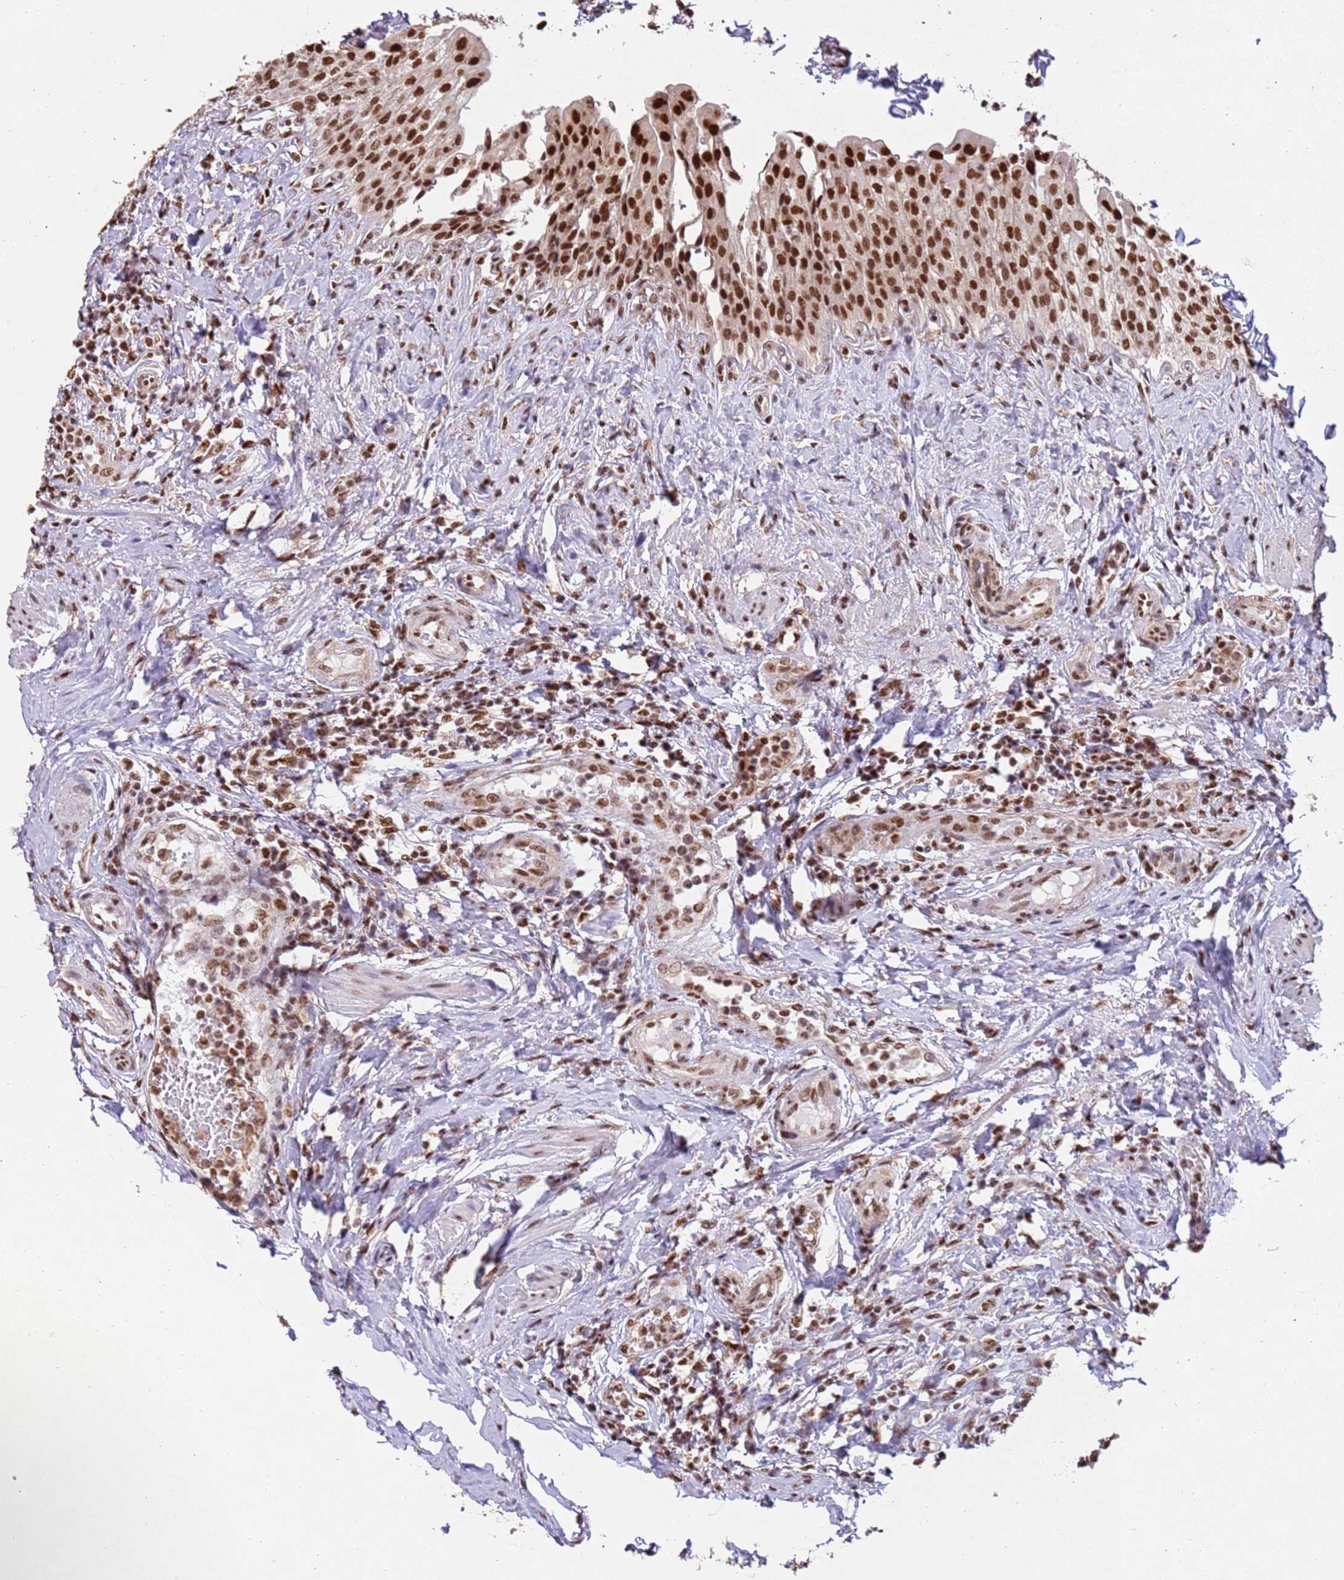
{"staining": {"intensity": "strong", "quantity": ">75%", "location": "nuclear"}, "tissue": "urinary bladder", "cell_type": "Urothelial cells", "image_type": "normal", "snomed": [{"axis": "morphology", "description": "Normal tissue, NOS"}, {"axis": "morphology", "description": "Inflammation, NOS"}, {"axis": "topography", "description": "Urinary bladder"}], "caption": "Urinary bladder stained with DAB (3,3'-diaminobenzidine) IHC shows high levels of strong nuclear staining in about >75% of urothelial cells.", "gene": "ESF1", "patient": {"sex": "male", "age": 64}}